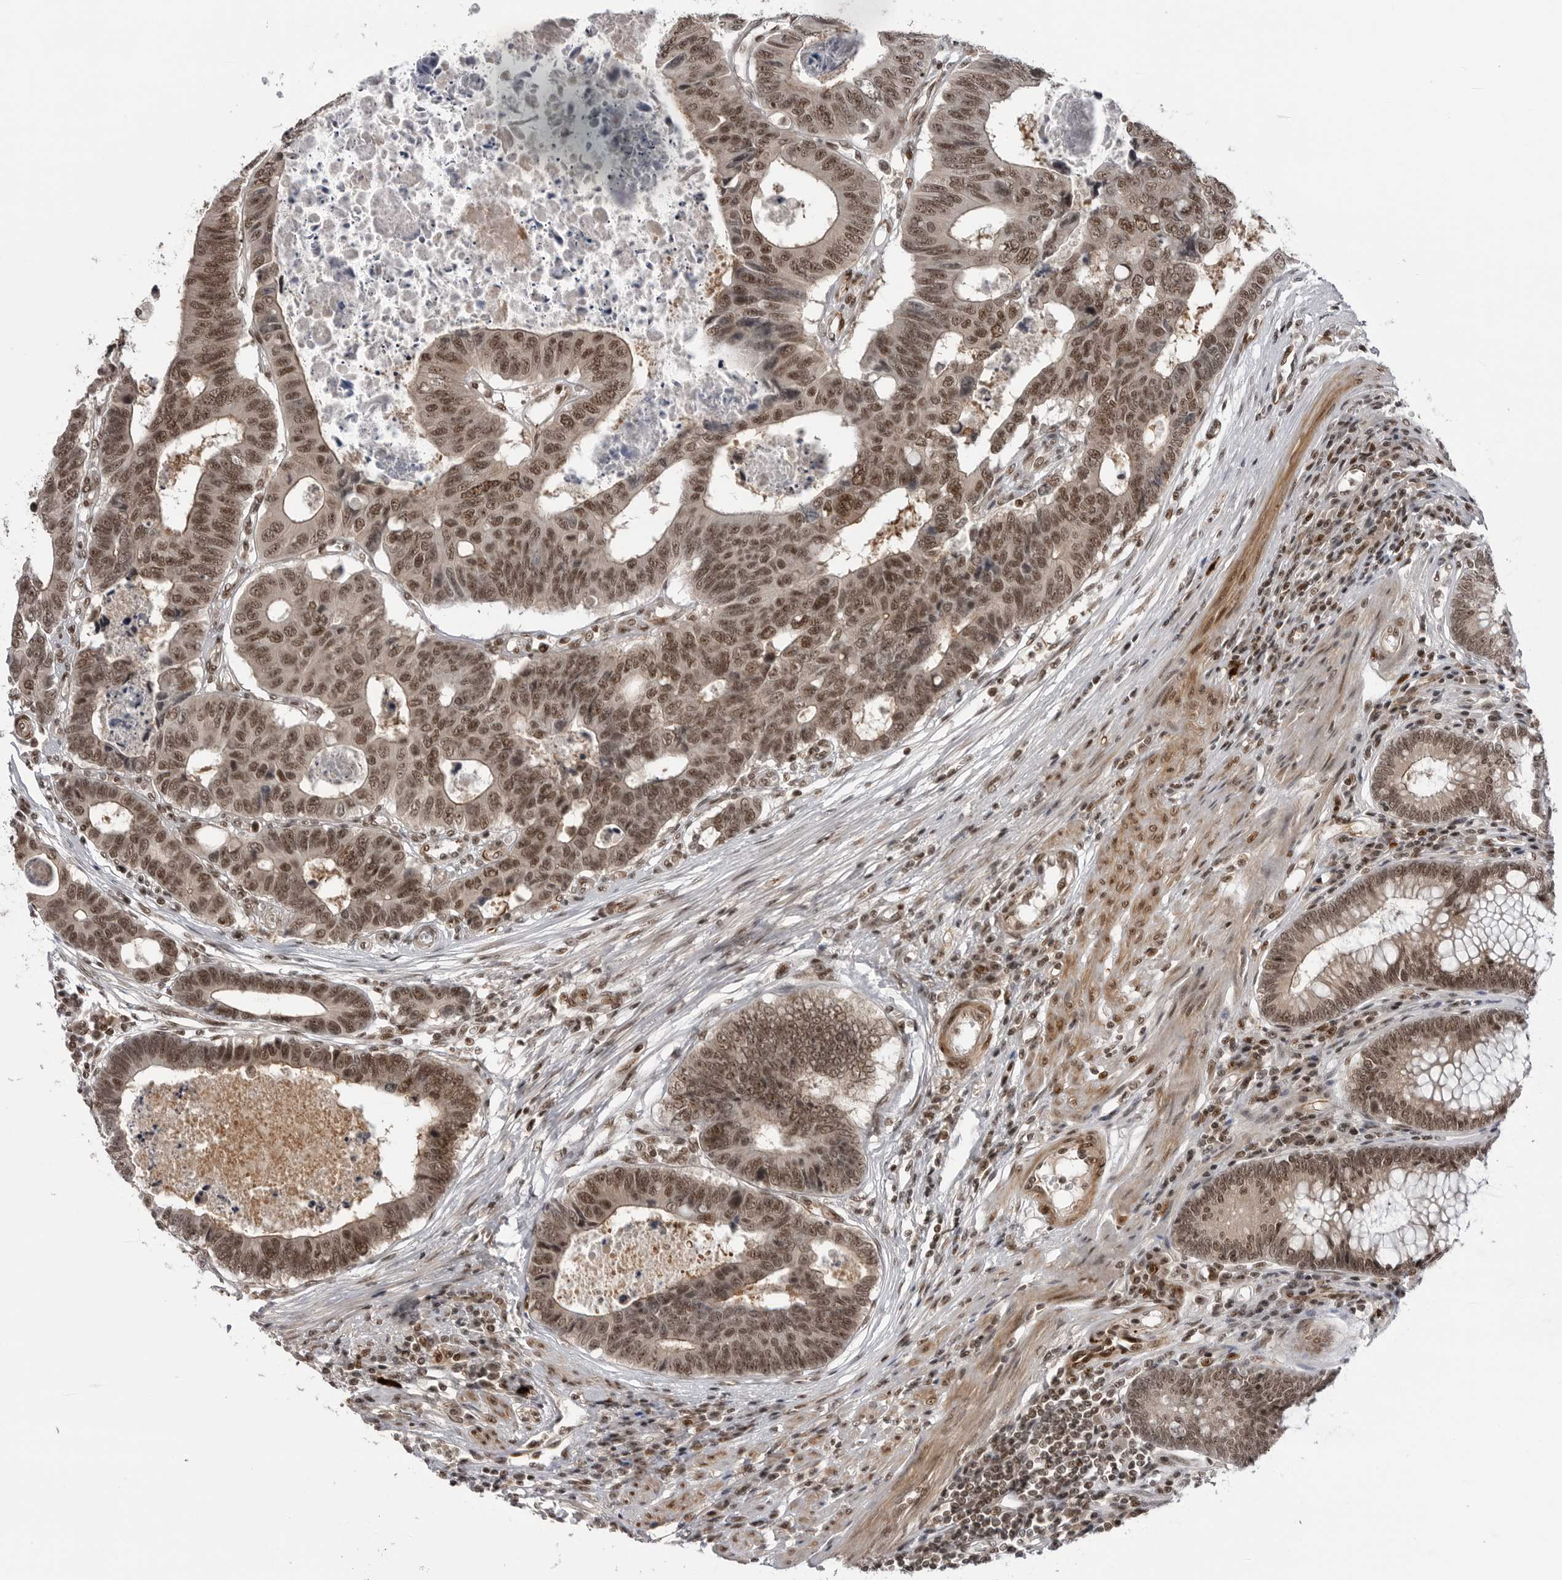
{"staining": {"intensity": "moderate", "quantity": ">75%", "location": "nuclear"}, "tissue": "colorectal cancer", "cell_type": "Tumor cells", "image_type": "cancer", "snomed": [{"axis": "morphology", "description": "Adenocarcinoma, NOS"}, {"axis": "topography", "description": "Rectum"}], "caption": "About >75% of tumor cells in colorectal cancer exhibit moderate nuclear protein positivity as visualized by brown immunohistochemical staining.", "gene": "TRIM66", "patient": {"sex": "male", "age": 84}}